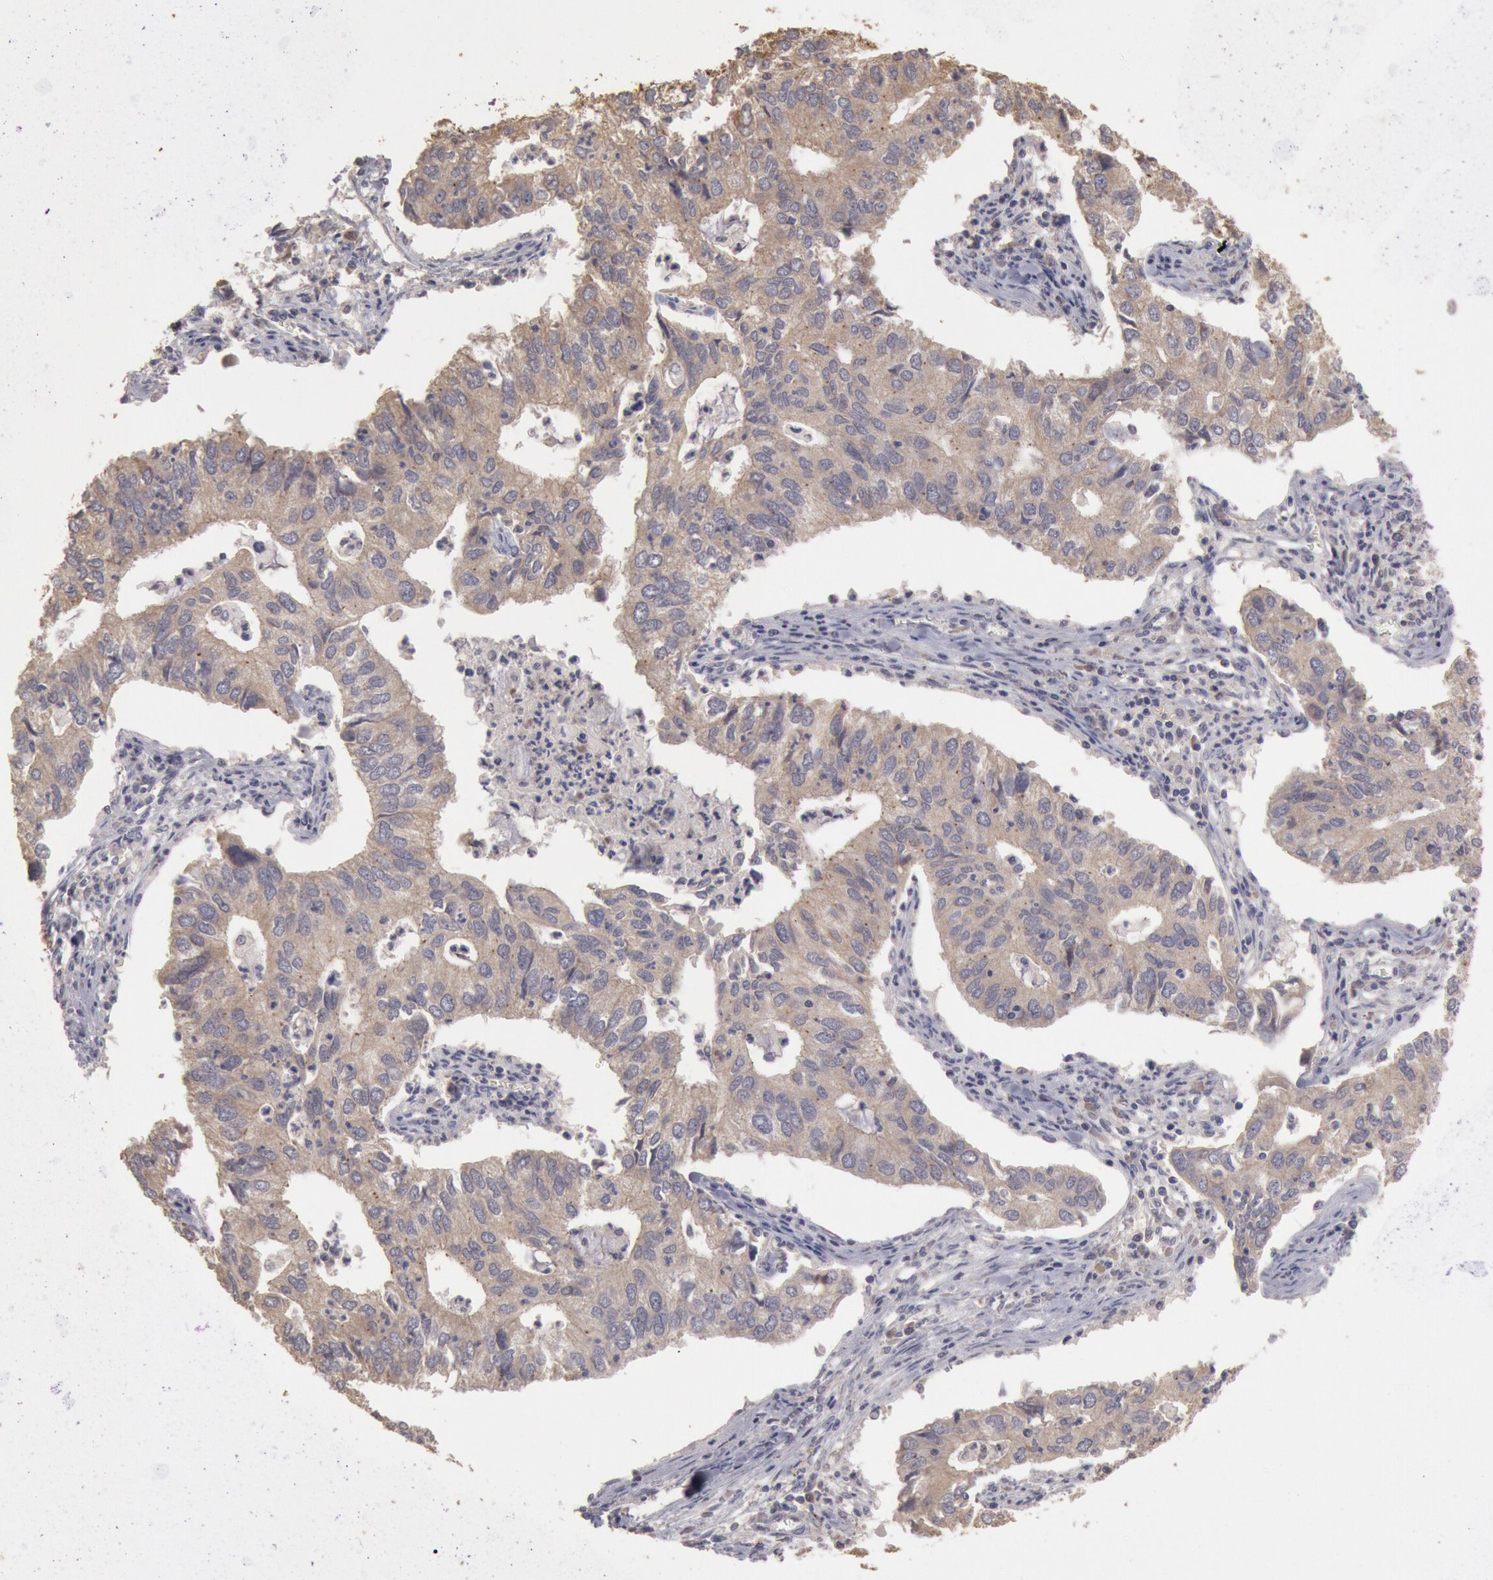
{"staining": {"intensity": "weak", "quantity": ">75%", "location": "cytoplasmic/membranous"}, "tissue": "lung cancer", "cell_type": "Tumor cells", "image_type": "cancer", "snomed": [{"axis": "morphology", "description": "Adenocarcinoma, NOS"}, {"axis": "topography", "description": "Lung"}], "caption": "Lung adenocarcinoma stained for a protein (brown) demonstrates weak cytoplasmic/membranous positive expression in approximately >75% of tumor cells.", "gene": "ZFP36L1", "patient": {"sex": "male", "age": 48}}